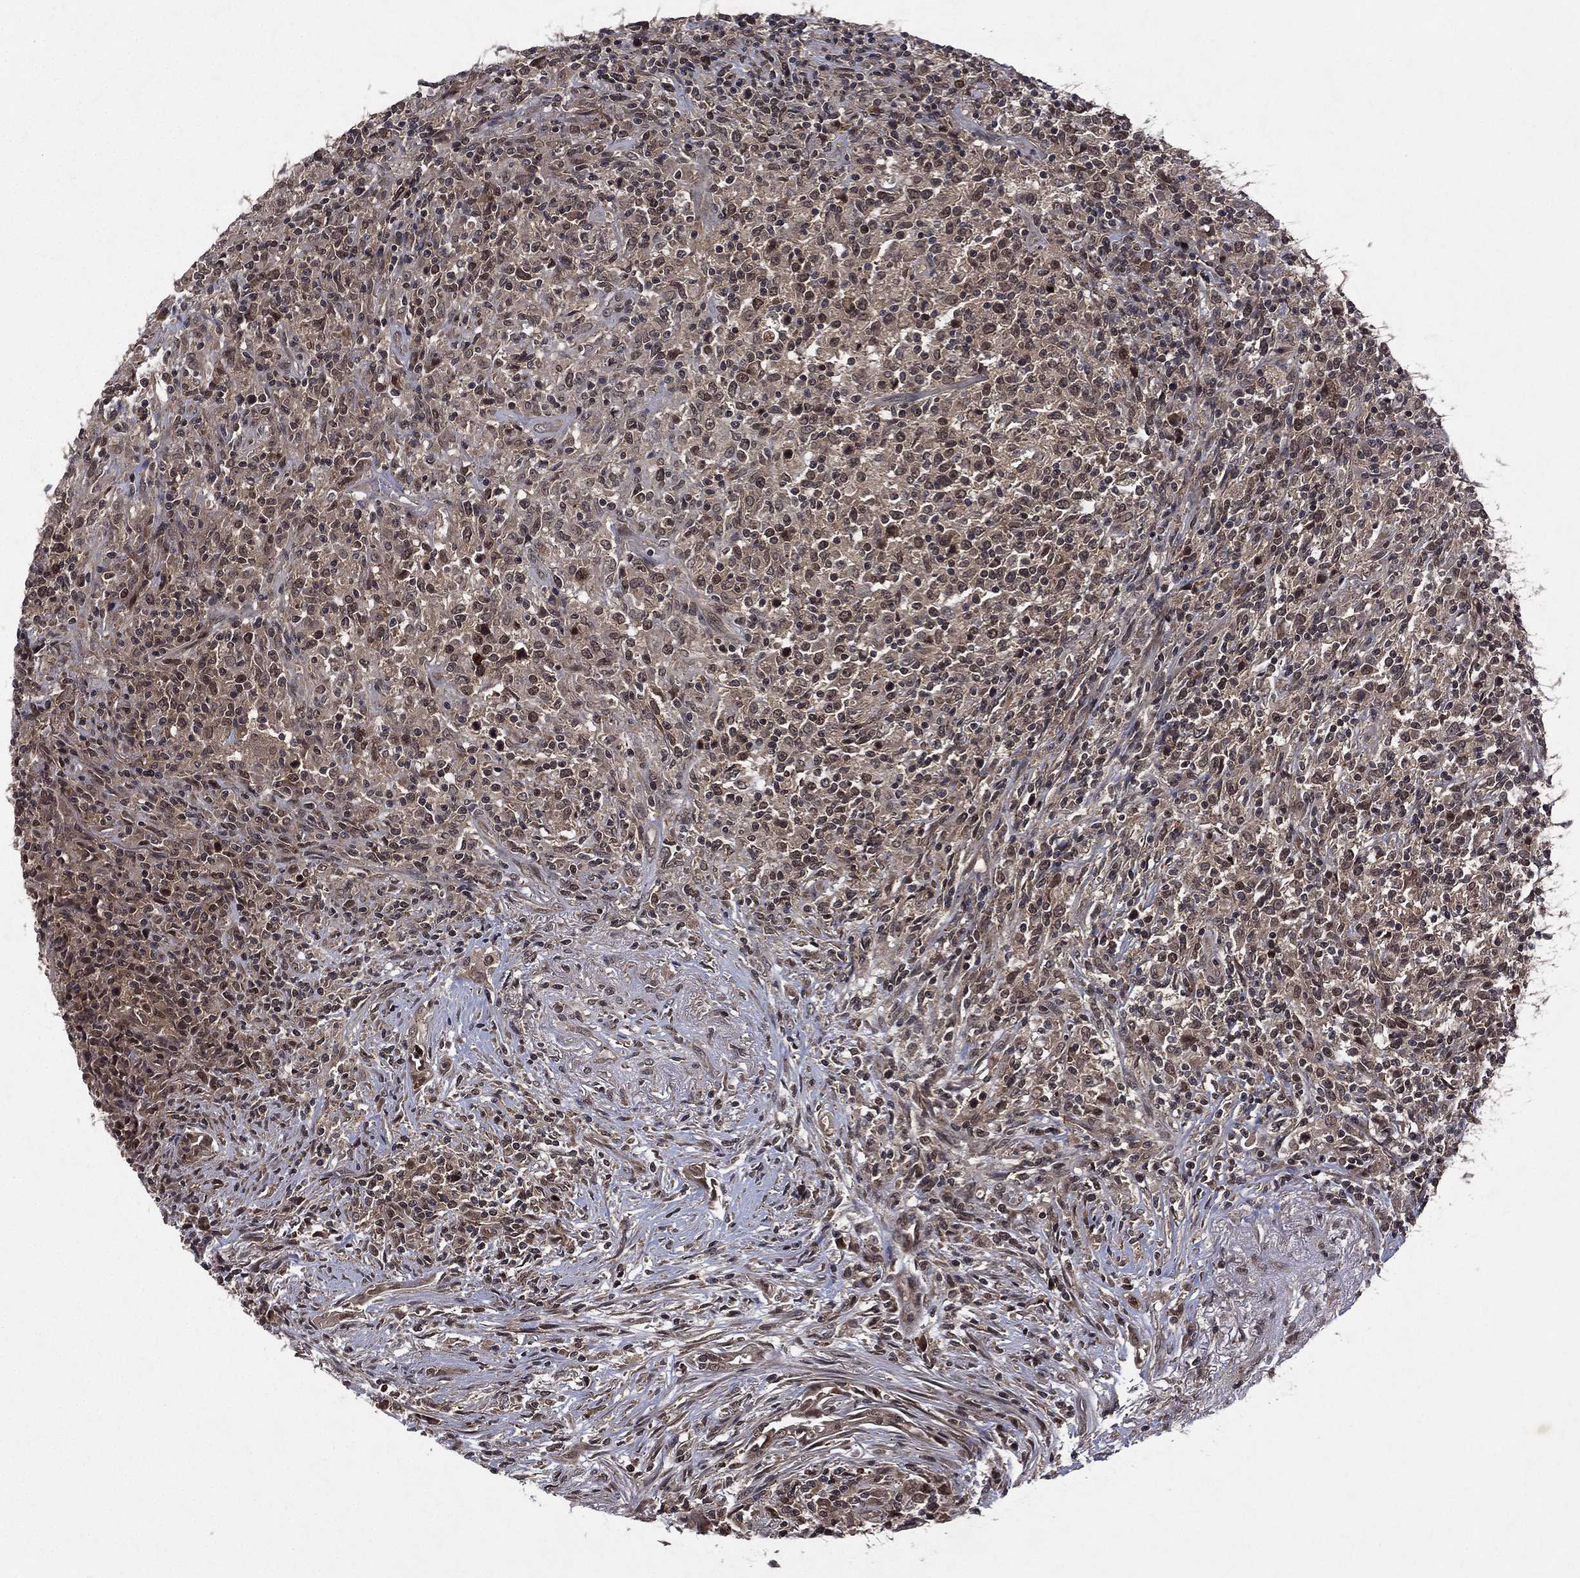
{"staining": {"intensity": "negative", "quantity": "none", "location": "none"}, "tissue": "lymphoma", "cell_type": "Tumor cells", "image_type": "cancer", "snomed": [{"axis": "morphology", "description": "Malignant lymphoma, non-Hodgkin's type, High grade"}, {"axis": "topography", "description": "Lung"}], "caption": "A micrograph of human lymphoma is negative for staining in tumor cells. (DAB IHC with hematoxylin counter stain).", "gene": "ATG4B", "patient": {"sex": "male", "age": 79}}